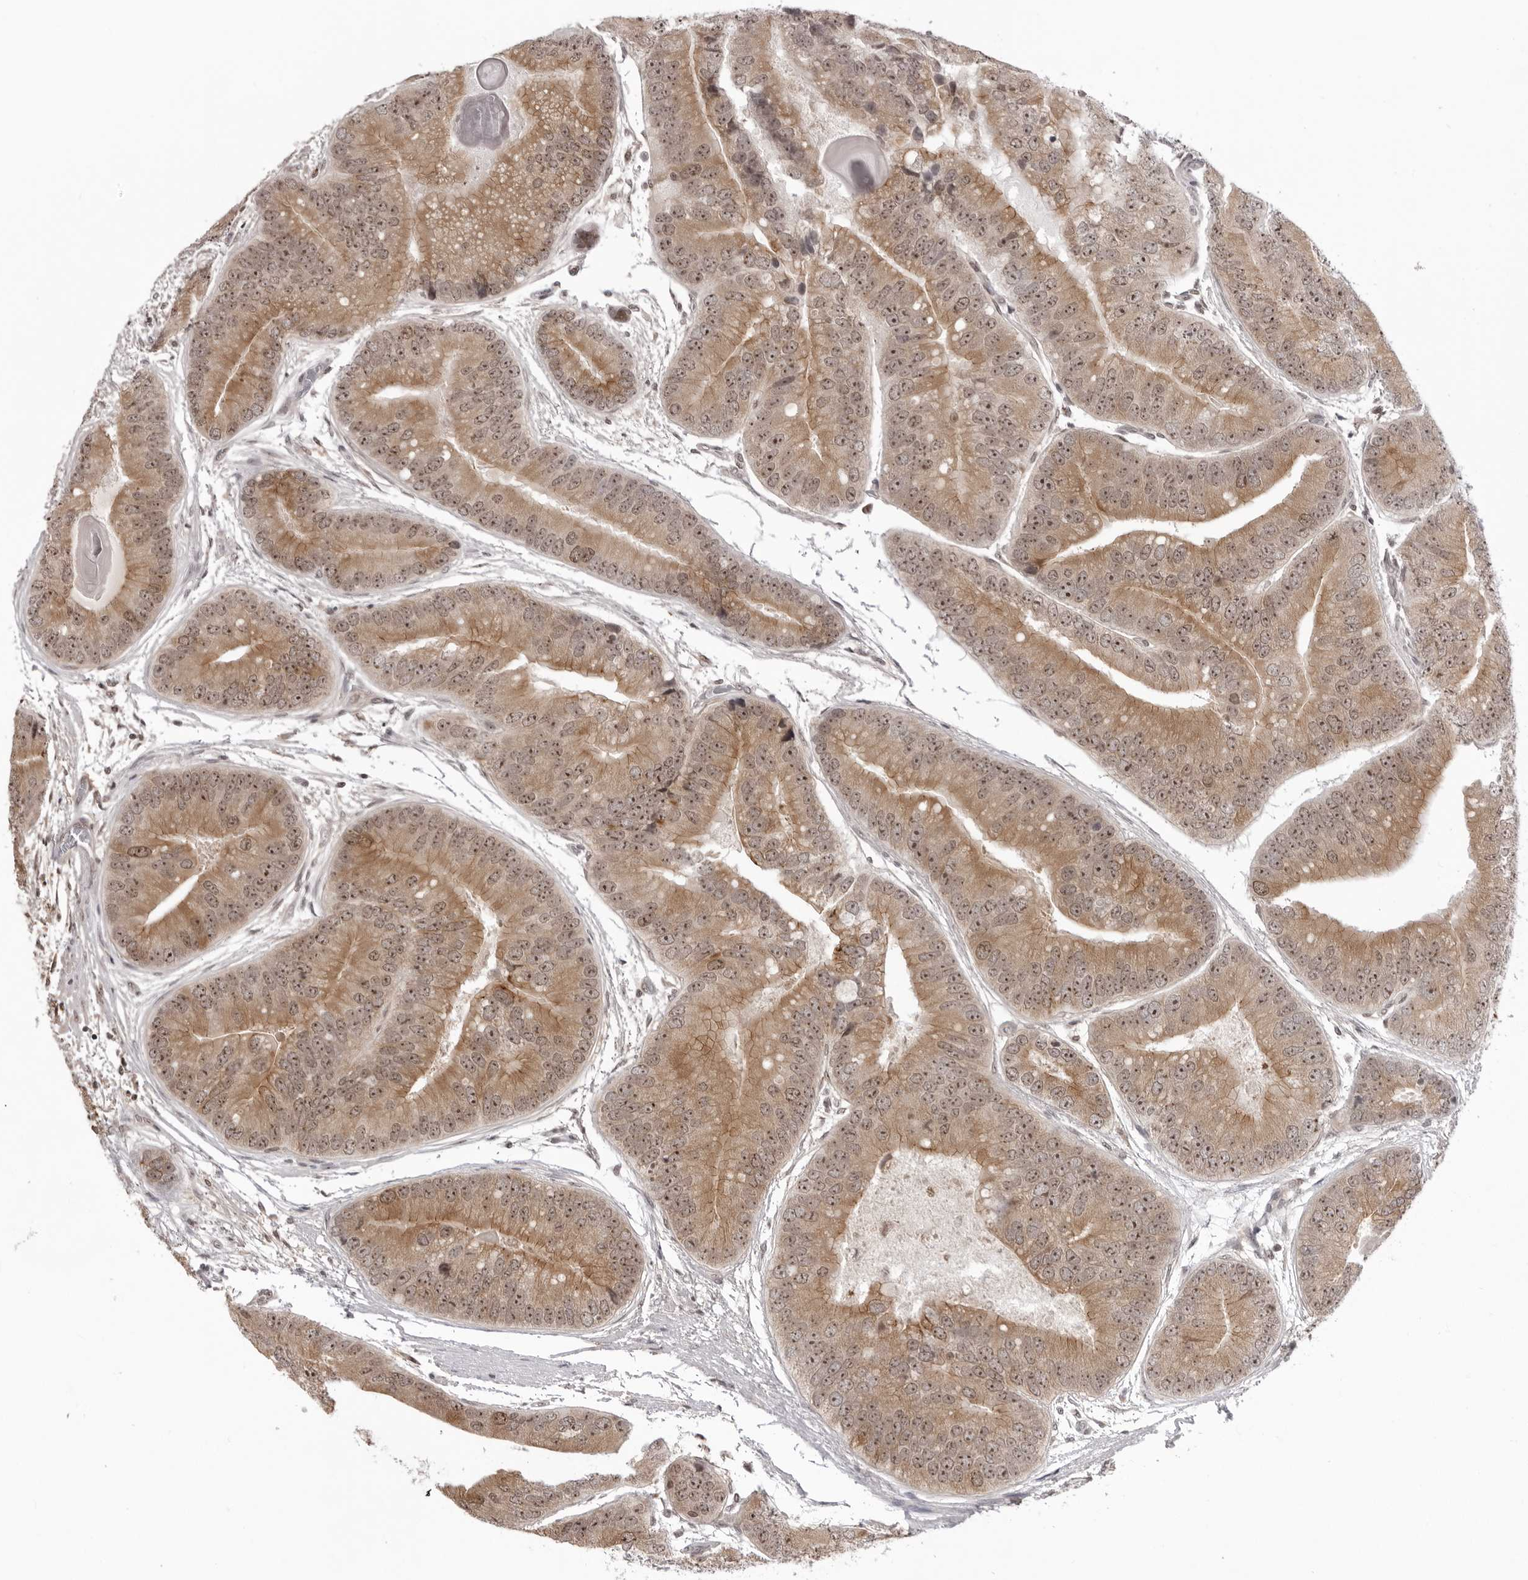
{"staining": {"intensity": "moderate", "quantity": ">75%", "location": "cytoplasmic/membranous,nuclear"}, "tissue": "prostate cancer", "cell_type": "Tumor cells", "image_type": "cancer", "snomed": [{"axis": "morphology", "description": "Adenocarcinoma, High grade"}, {"axis": "topography", "description": "Prostate"}], "caption": "Immunohistochemistry (IHC) photomicrograph of neoplastic tissue: human prostate adenocarcinoma (high-grade) stained using immunohistochemistry shows medium levels of moderate protein expression localized specifically in the cytoplasmic/membranous and nuclear of tumor cells, appearing as a cytoplasmic/membranous and nuclear brown color.", "gene": "EXOSC10", "patient": {"sex": "male", "age": 70}}